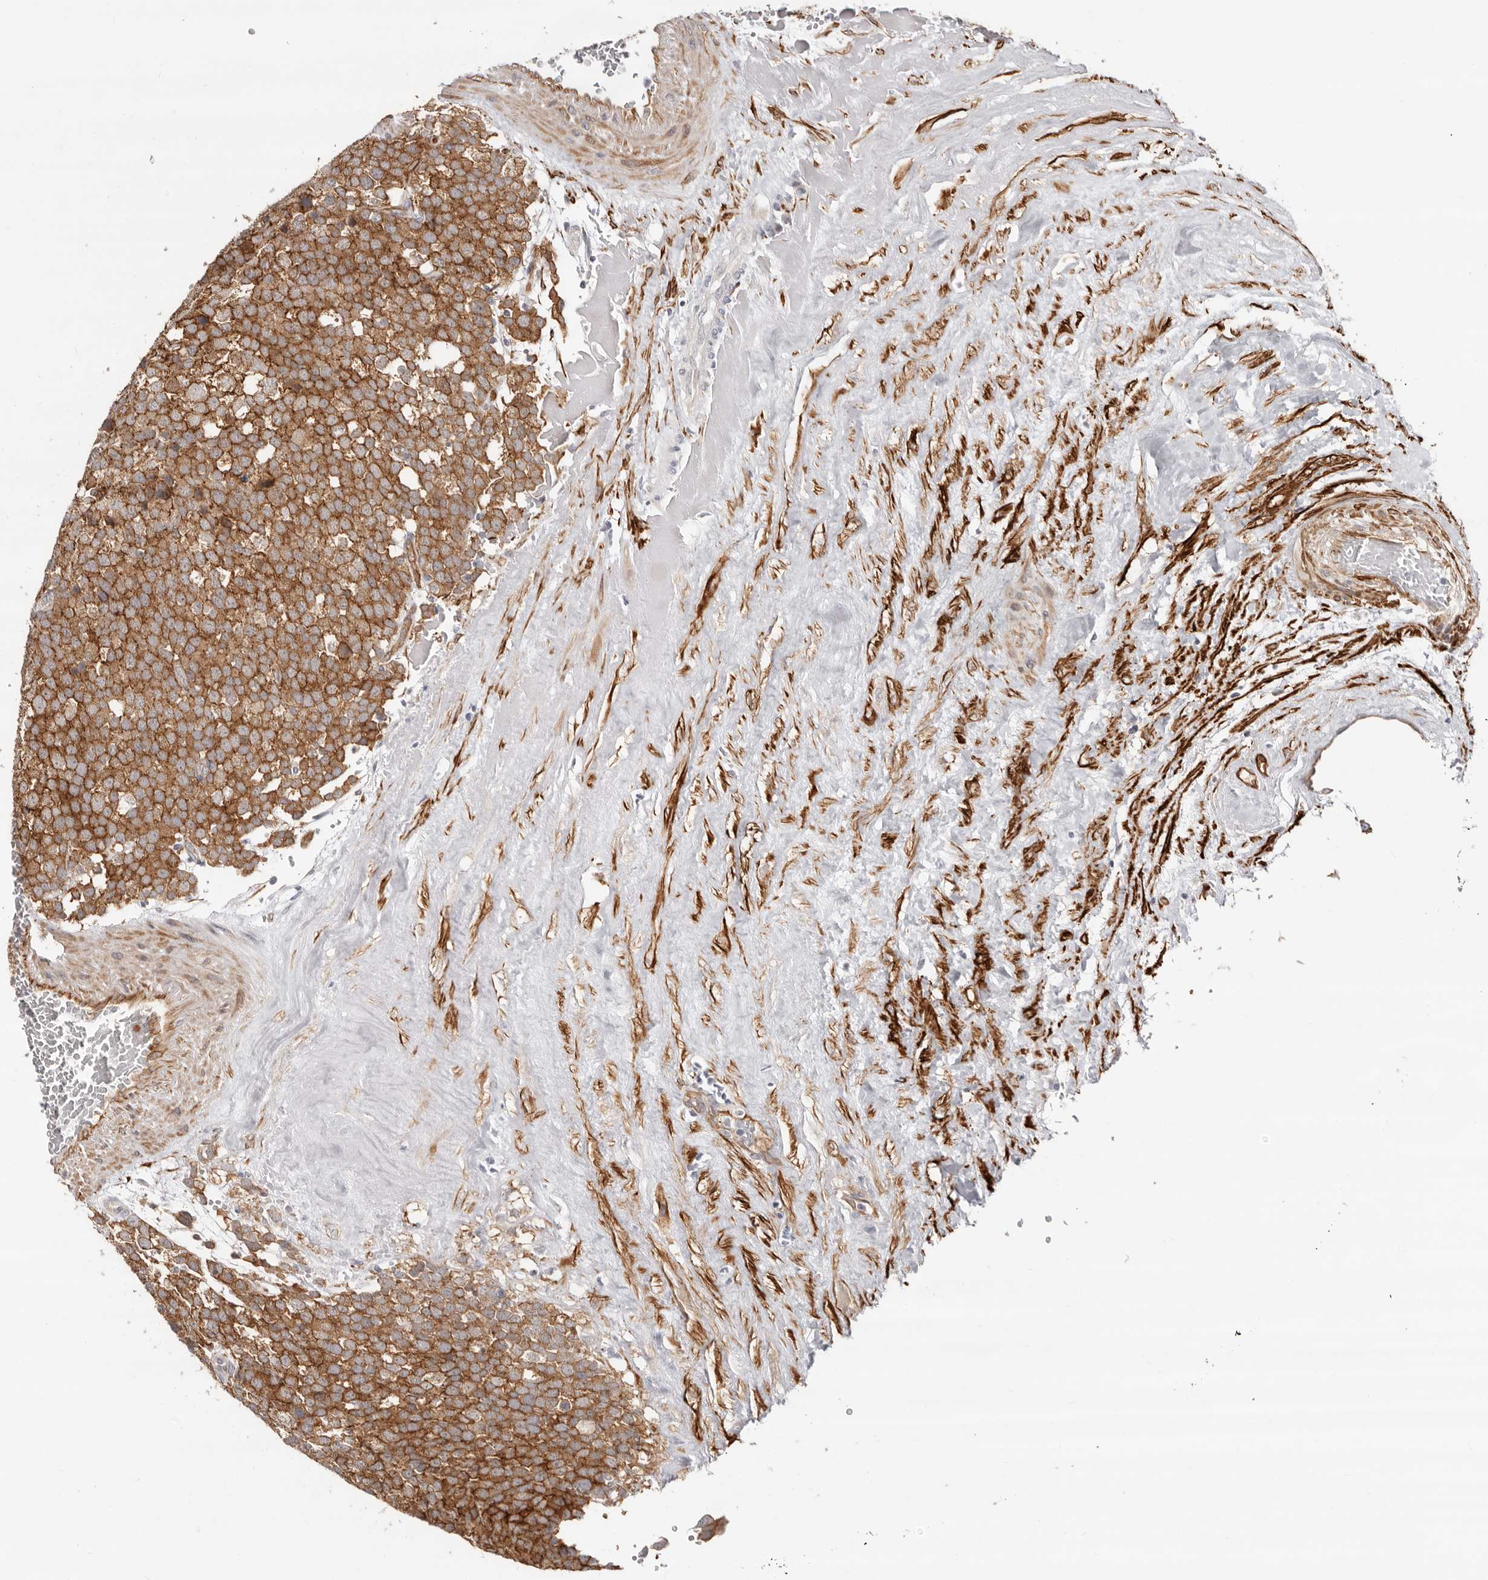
{"staining": {"intensity": "moderate", "quantity": ">75%", "location": "cytoplasmic/membranous"}, "tissue": "testis cancer", "cell_type": "Tumor cells", "image_type": "cancer", "snomed": [{"axis": "morphology", "description": "Seminoma, NOS"}, {"axis": "topography", "description": "Testis"}], "caption": "Human testis cancer stained for a protein (brown) displays moderate cytoplasmic/membranous positive expression in approximately >75% of tumor cells.", "gene": "SZT2", "patient": {"sex": "male", "age": 71}}